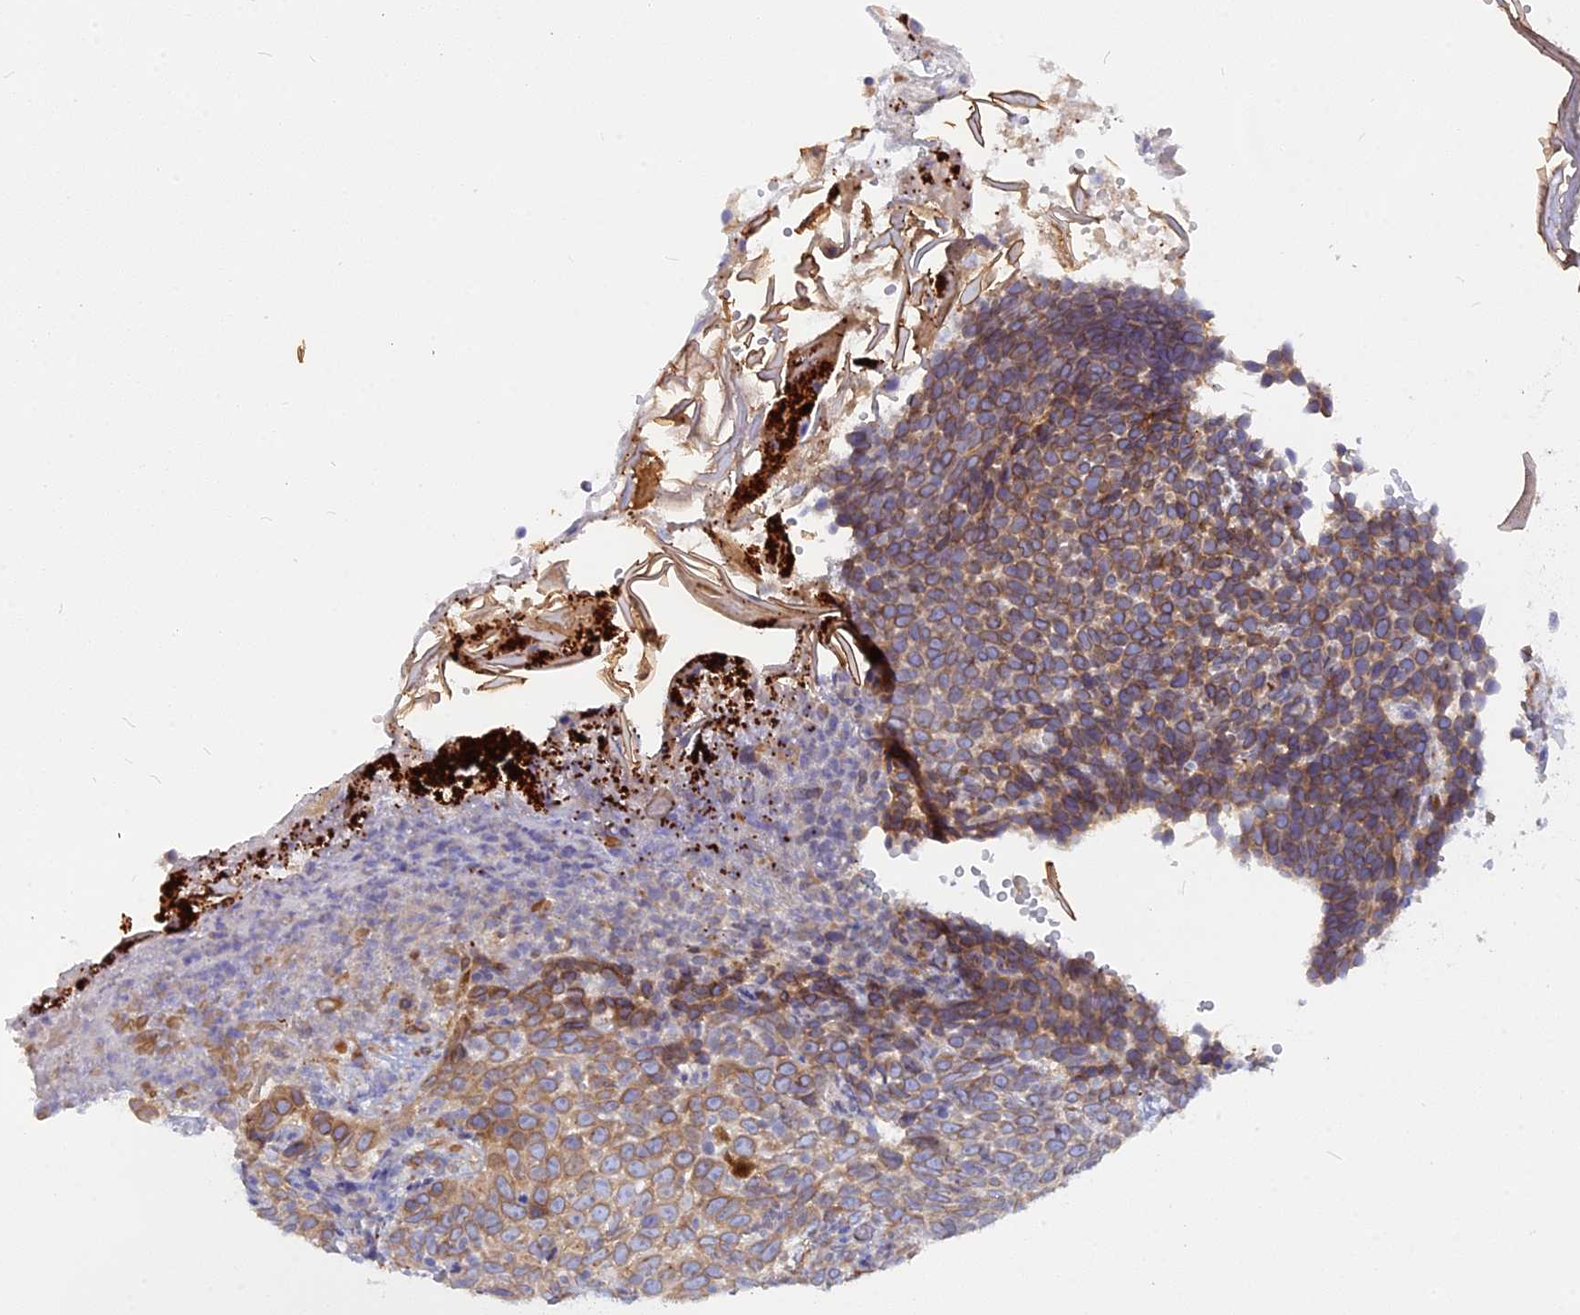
{"staining": {"intensity": "moderate", "quantity": ">75%", "location": "cytoplasmic/membranous"}, "tissue": "skin cancer", "cell_type": "Tumor cells", "image_type": "cancer", "snomed": [{"axis": "morphology", "description": "Basal cell carcinoma"}, {"axis": "topography", "description": "Skin"}], "caption": "Approximately >75% of tumor cells in human skin cancer (basal cell carcinoma) exhibit moderate cytoplasmic/membranous protein positivity as visualized by brown immunohistochemical staining.", "gene": "TLCD1", "patient": {"sex": "female", "age": 84}}